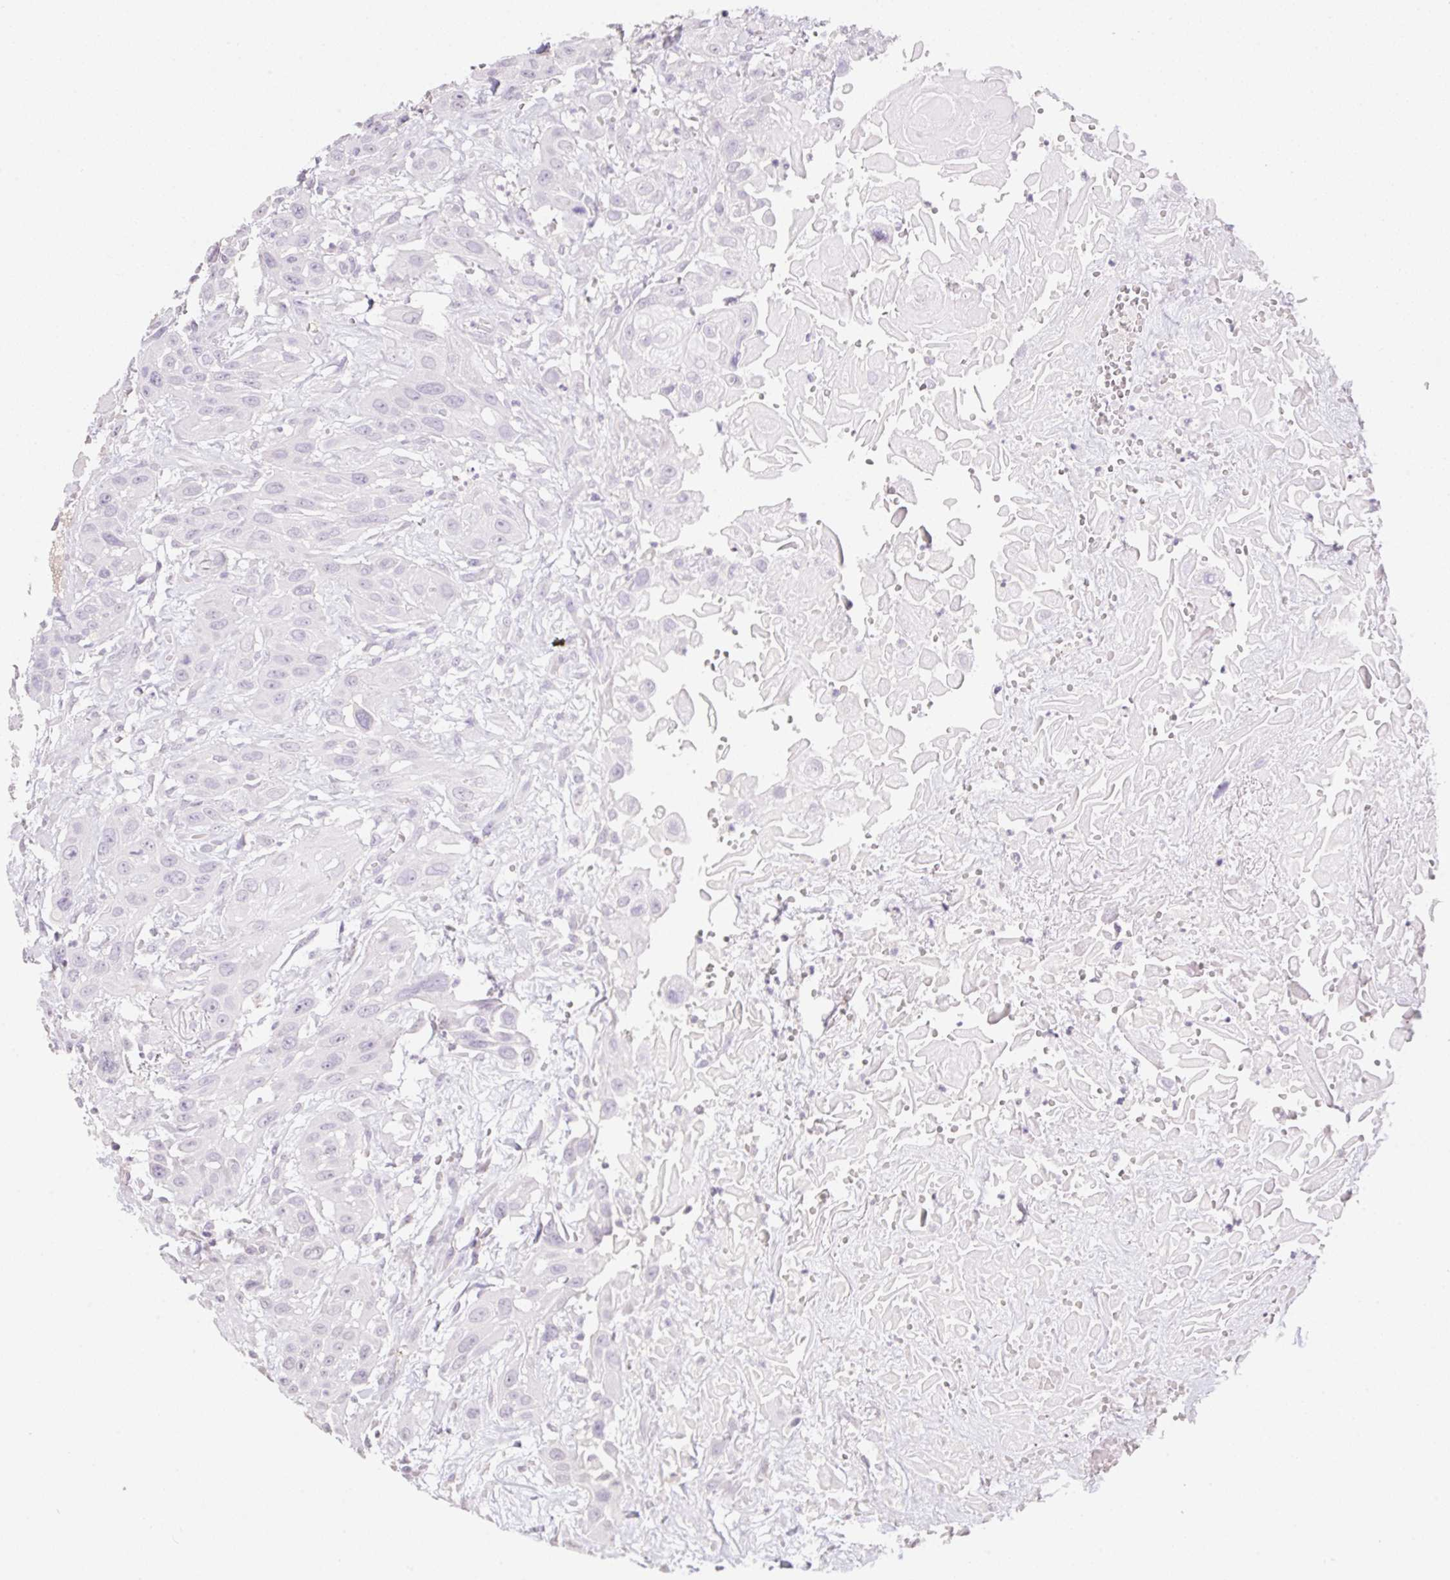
{"staining": {"intensity": "negative", "quantity": "none", "location": "none"}, "tissue": "head and neck cancer", "cell_type": "Tumor cells", "image_type": "cancer", "snomed": [{"axis": "morphology", "description": "Squamous cell carcinoma, NOS"}, {"axis": "topography", "description": "Head-Neck"}], "caption": "This is an IHC micrograph of head and neck squamous cell carcinoma. There is no staining in tumor cells.", "gene": "HCRTR2", "patient": {"sex": "male", "age": 81}}